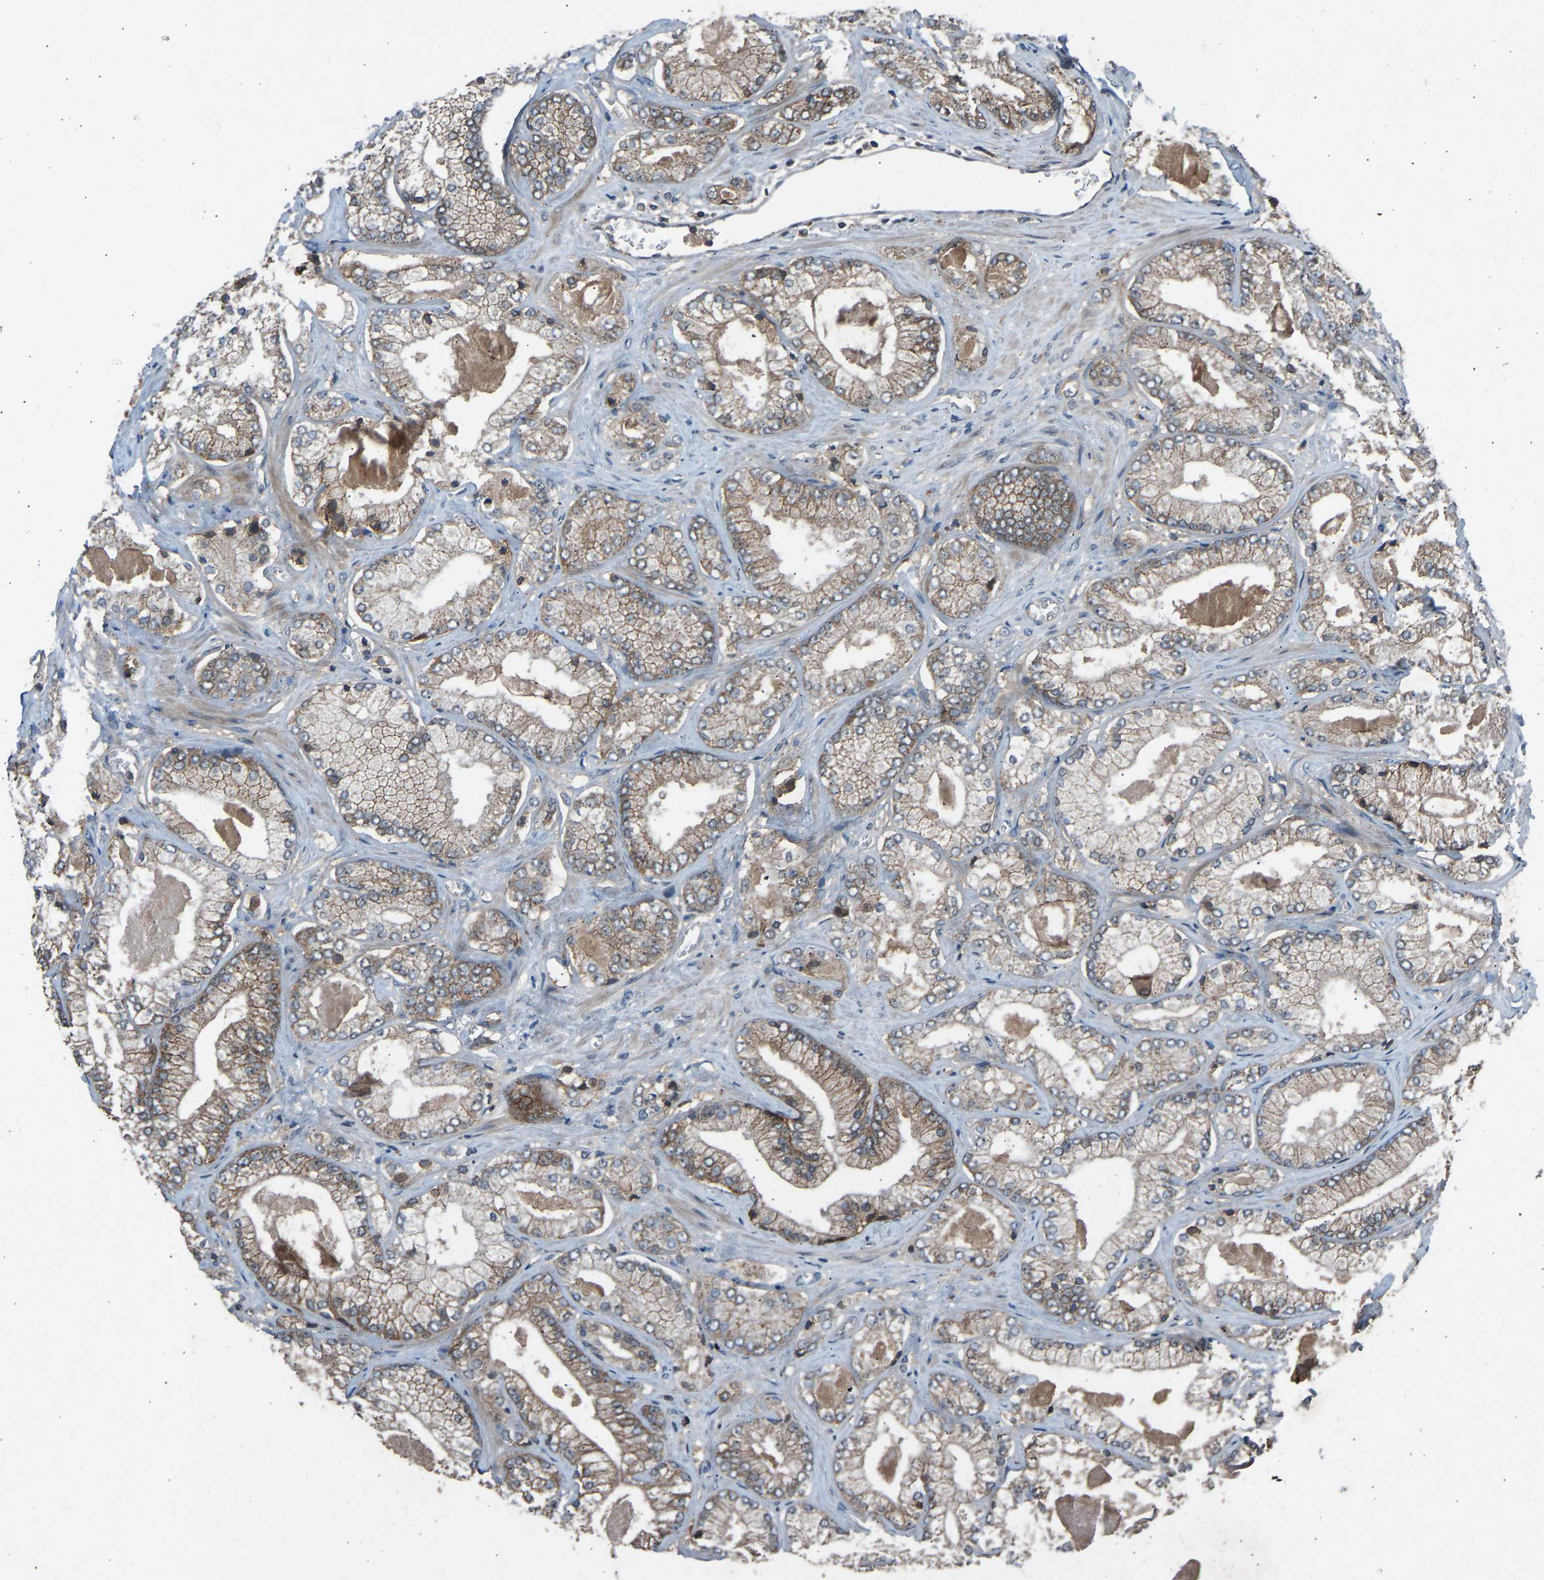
{"staining": {"intensity": "weak", "quantity": ">75%", "location": "cytoplasmic/membranous"}, "tissue": "prostate cancer", "cell_type": "Tumor cells", "image_type": "cancer", "snomed": [{"axis": "morphology", "description": "Adenocarcinoma, Low grade"}, {"axis": "topography", "description": "Prostate"}], "caption": "The immunohistochemical stain shows weak cytoplasmic/membranous staining in tumor cells of prostate cancer (low-grade adenocarcinoma) tissue. (DAB IHC, brown staining for protein, blue staining for nuclei).", "gene": "SLC43A1", "patient": {"sex": "male", "age": 65}}